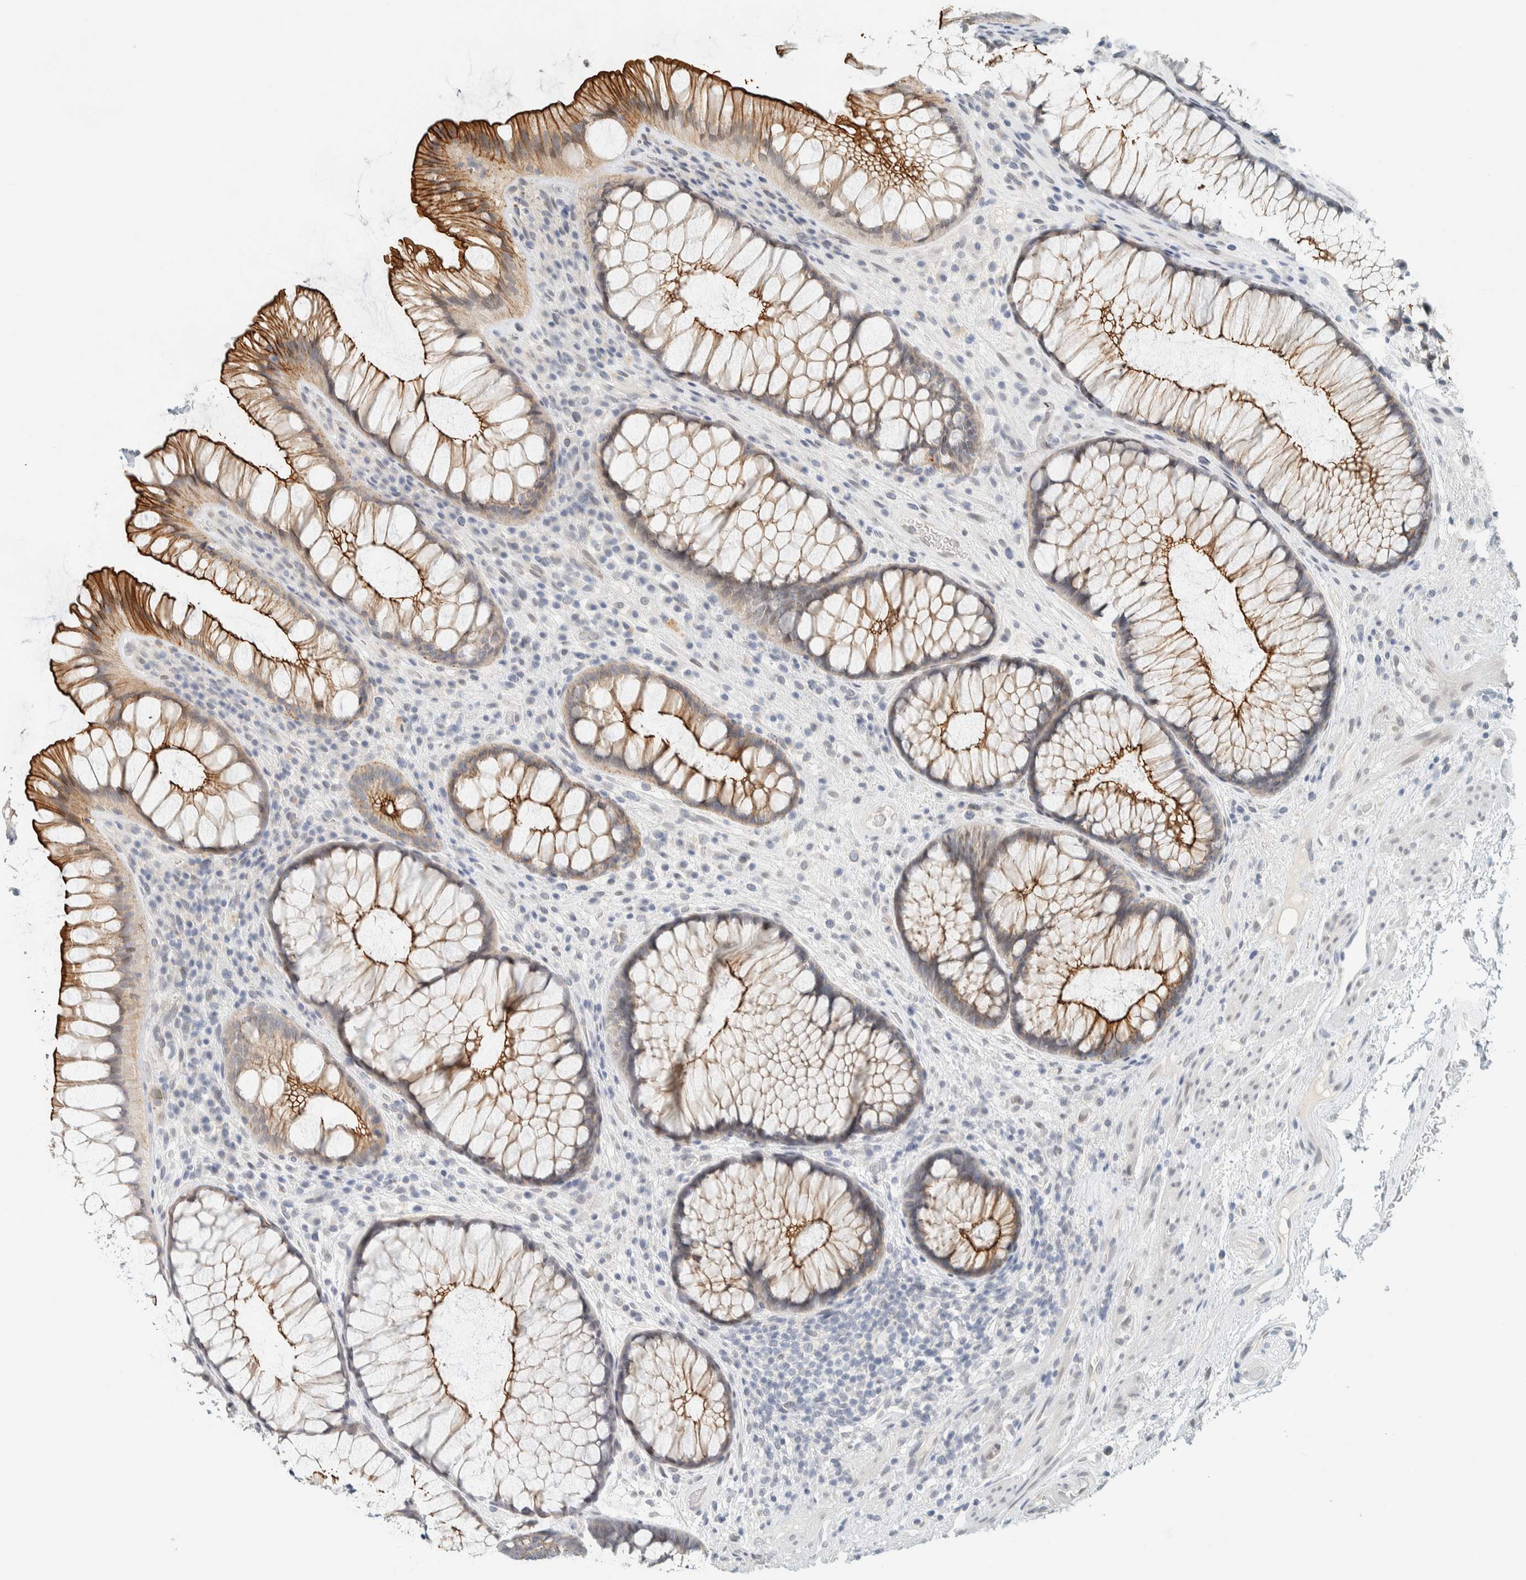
{"staining": {"intensity": "strong", "quantity": "25%-75%", "location": "cytoplasmic/membranous"}, "tissue": "rectum", "cell_type": "Glandular cells", "image_type": "normal", "snomed": [{"axis": "morphology", "description": "Normal tissue, NOS"}, {"axis": "topography", "description": "Rectum"}], "caption": "The immunohistochemical stain highlights strong cytoplasmic/membranous staining in glandular cells of benign rectum.", "gene": "C1QTNF12", "patient": {"sex": "male", "age": 51}}